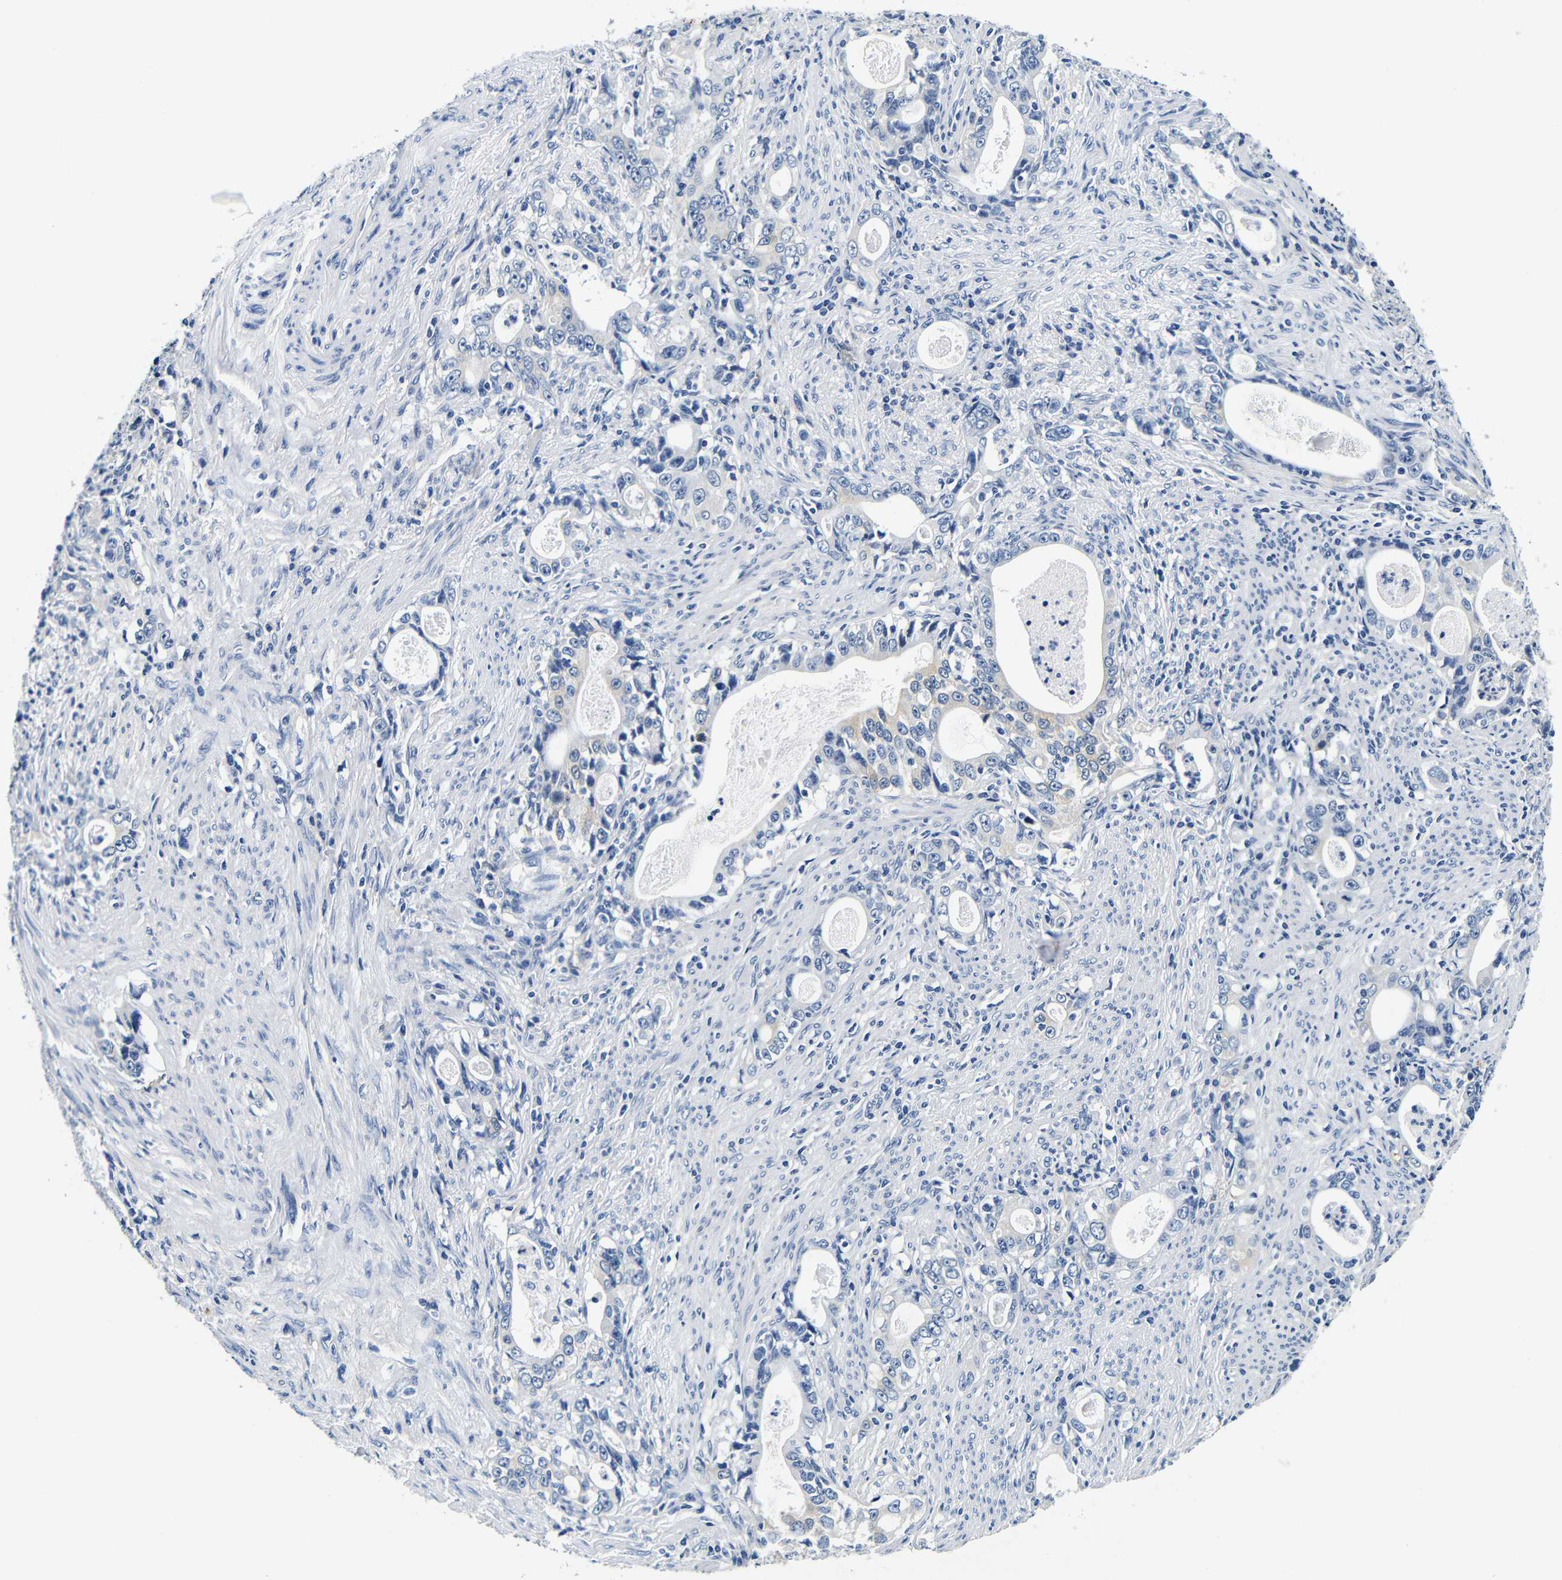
{"staining": {"intensity": "negative", "quantity": "none", "location": "none"}, "tissue": "stomach cancer", "cell_type": "Tumor cells", "image_type": "cancer", "snomed": [{"axis": "morphology", "description": "Adenocarcinoma, NOS"}, {"axis": "topography", "description": "Stomach, lower"}], "caption": "The photomicrograph displays no staining of tumor cells in stomach cancer. Nuclei are stained in blue.", "gene": "GP1BA", "patient": {"sex": "female", "age": 72}}